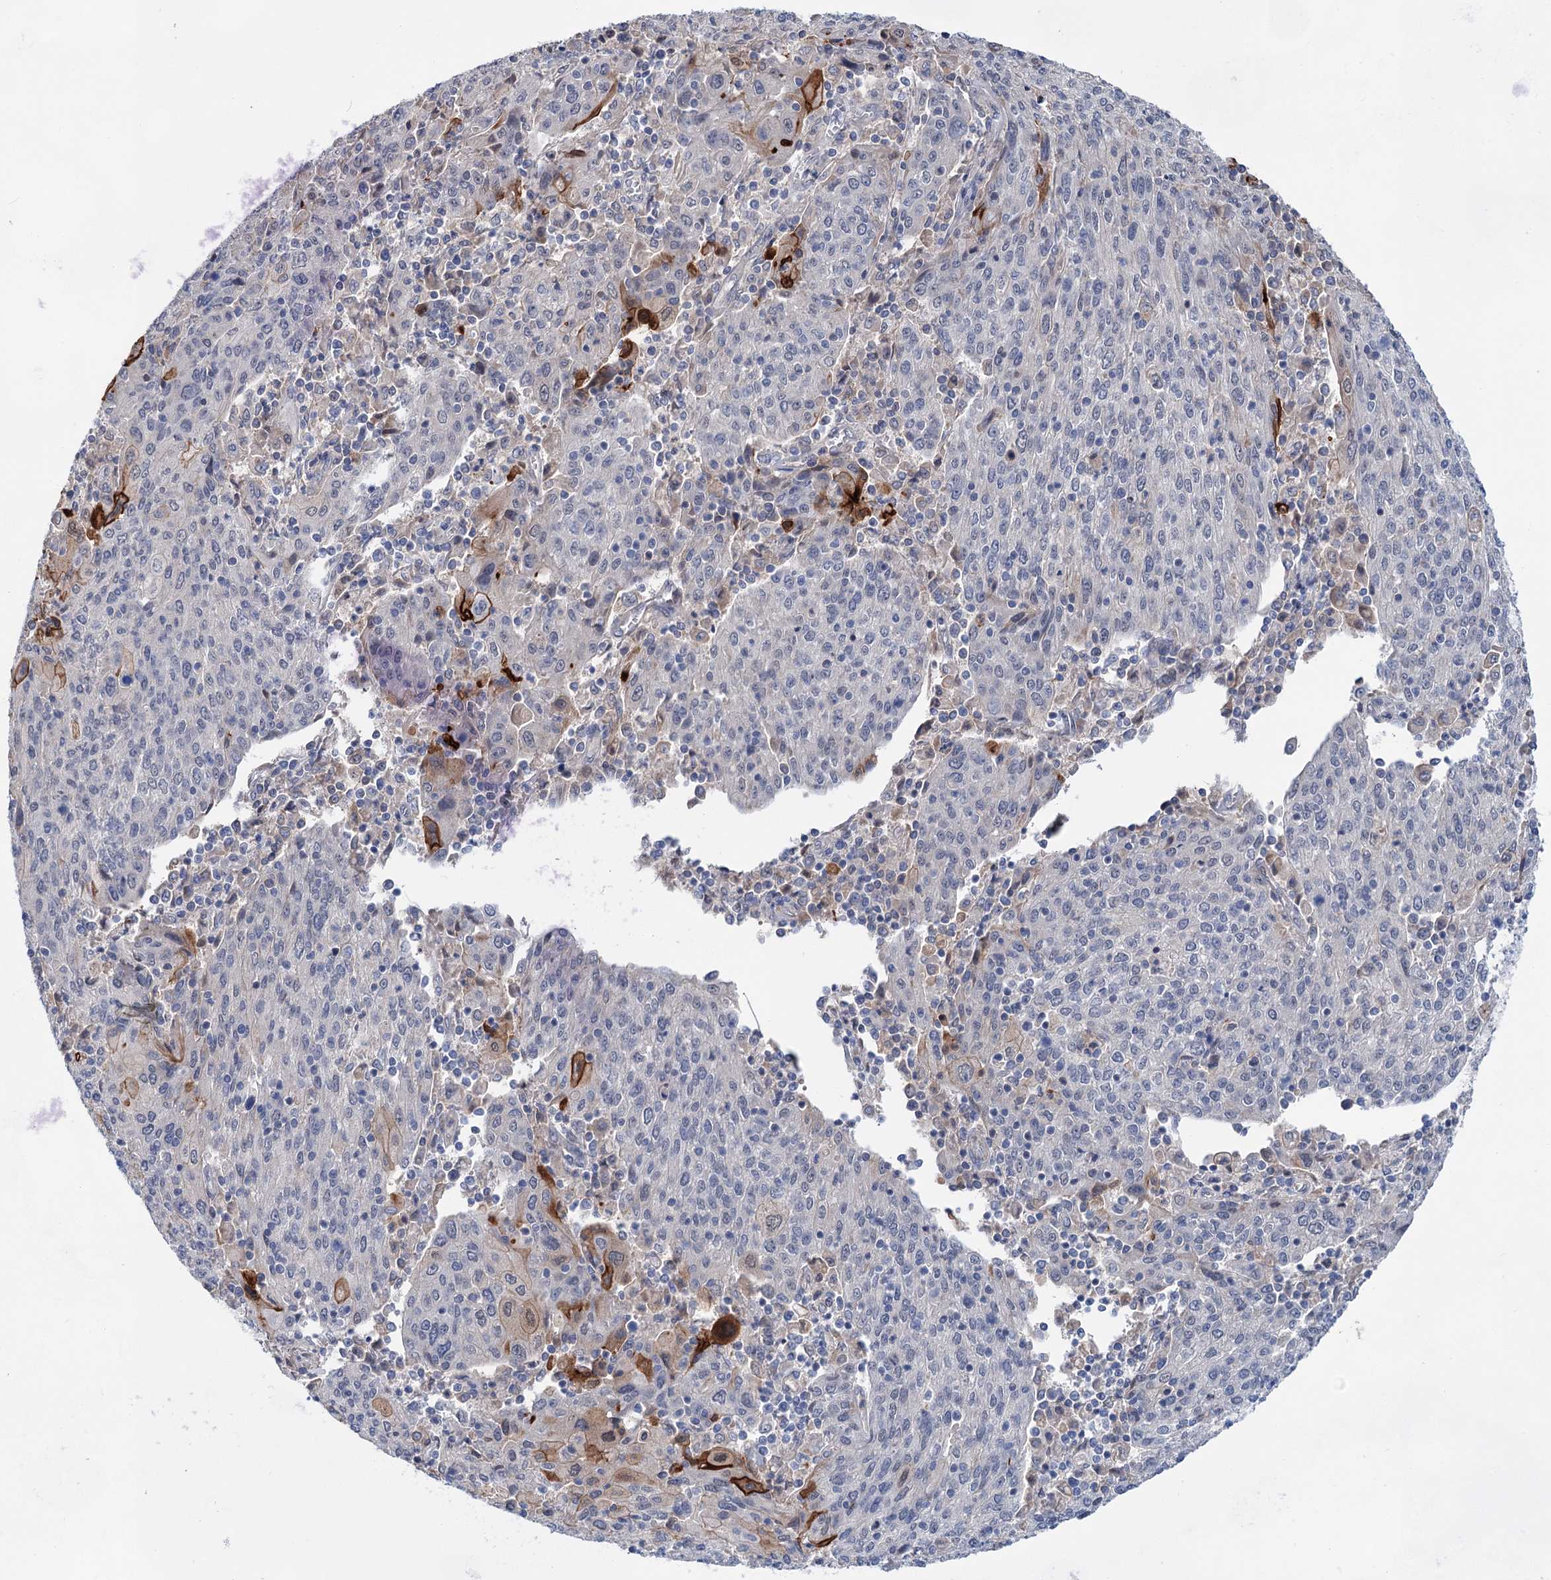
{"staining": {"intensity": "negative", "quantity": "none", "location": "none"}, "tissue": "cervical cancer", "cell_type": "Tumor cells", "image_type": "cancer", "snomed": [{"axis": "morphology", "description": "Squamous cell carcinoma, NOS"}, {"axis": "topography", "description": "Cervix"}], "caption": "Immunohistochemistry histopathology image of neoplastic tissue: human cervical cancer (squamous cell carcinoma) stained with DAB reveals no significant protein staining in tumor cells.", "gene": "MORN3", "patient": {"sex": "female", "age": 67}}